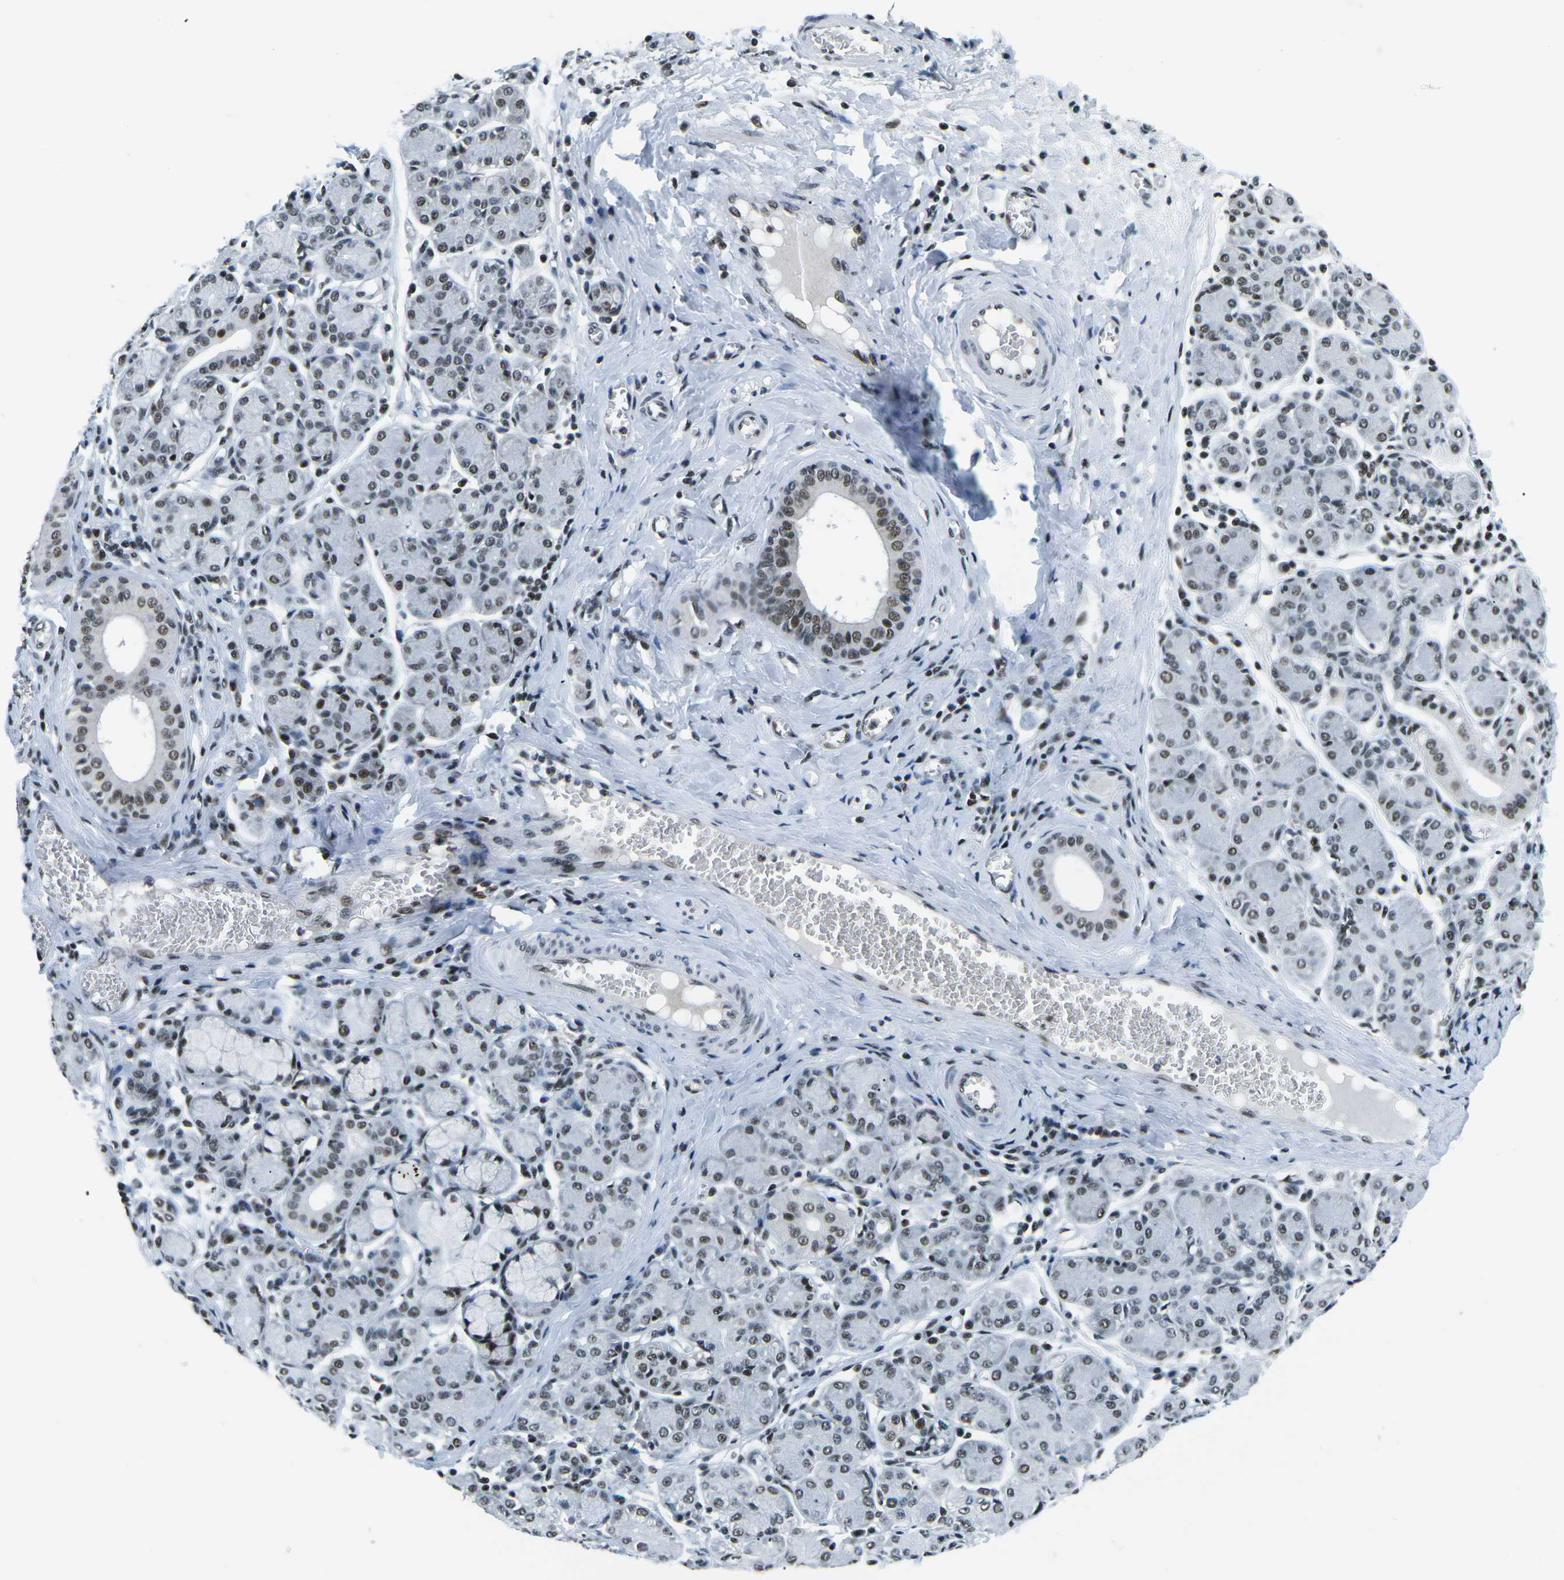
{"staining": {"intensity": "strong", "quantity": ">75%", "location": "nuclear"}, "tissue": "salivary gland", "cell_type": "Glandular cells", "image_type": "normal", "snomed": [{"axis": "morphology", "description": "Normal tissue, NOS"}, {"axis": "morphology", "description": "Inflammation, NOS"}, {"axis": "topography", "description": "Lymph node"}, {"axis": "topography", "description": "Salivary gland"}], "caption": "This is a photomicrograph of immunohistochemistry (IHC) staining of unremarkable salivary gland, which shows strong expression in the nuclear of glandular cells.", "gene": "RBL2", "patient": {"sex": "male", "age": 3}}